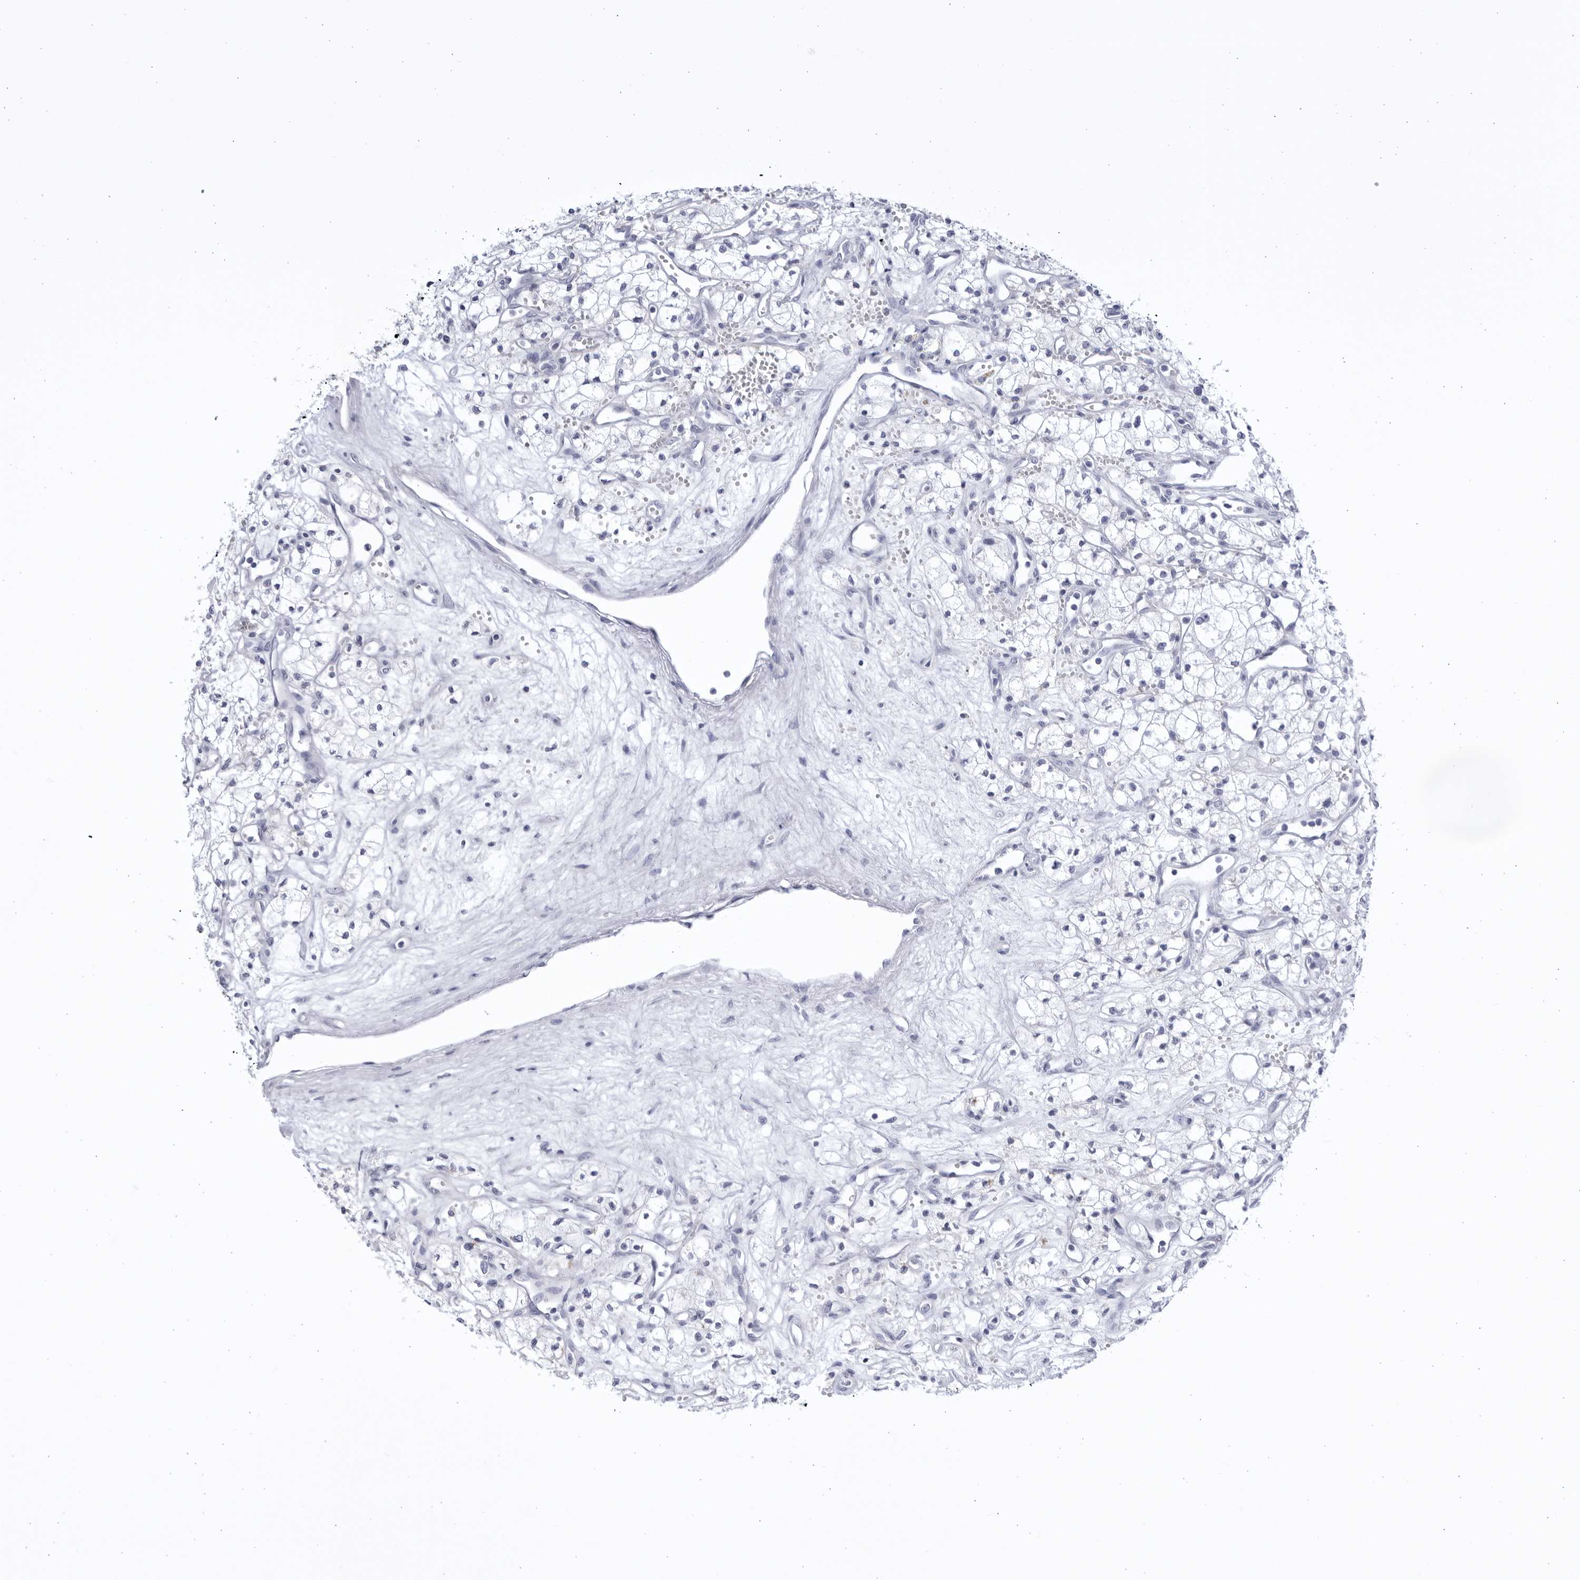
{"staining": {"intensity": "negative", "quantity": "none", "location": "none"}, "tissue": "renal cancer", "cell_type": "Tumor cells", "image_type": "cancer", "snomed": [{"axis": "morphology", "description": "Adenocarcinoma, NOS"}, {"axis": "topography", "description": "Kidney"}], "caption": "Immunohistochemistry (IHC) photomicrograph of neoplastic tissue: adenocarcinoma (renal) stained with DAB exhibits no significant protein positivity in tumor cells.", "gene": "CCDC181", "patient": {"sex": "male", "age": 59}}